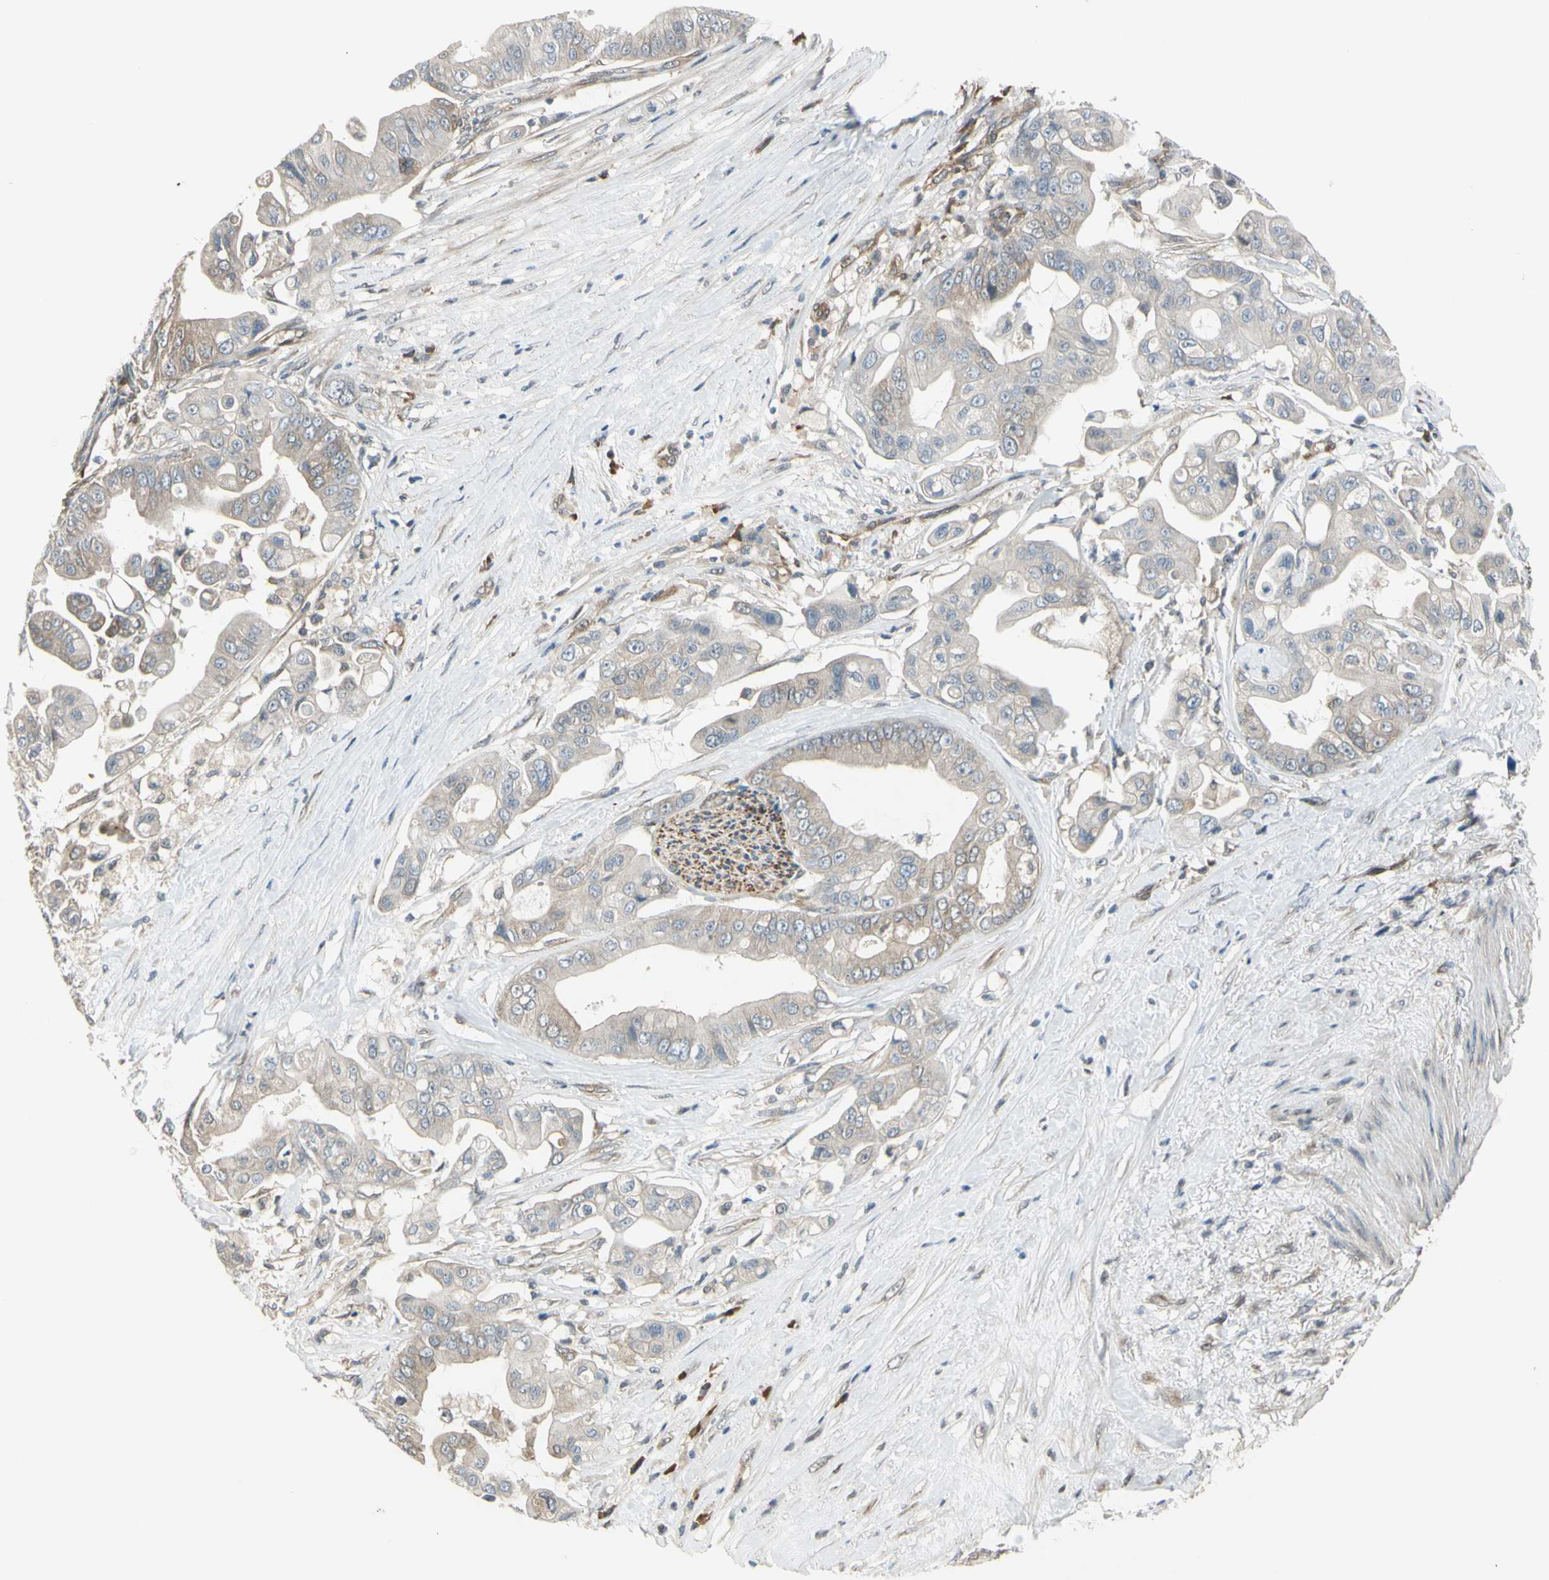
{"staining": {"intensity": "weak", "quantity": ">75%", "location": "cytoplasmic/membranous"}, "tissue": "pancreatic cancer", "cell_type": "Tumor cells", "image_type": "cancer", "snomed": [{"axis": "morphology", "description": "Adenocarcinoma, NOS"}, {"axis": "topography", "description": "Pancreas"}], "caption": "The image exhibits immunohistochemical staining of adenocarcinoma (pancreatic). There is weak cytoplasmic/membranous expression is present in approximately >75% of tumor cells.", "gene": "RASGRF1", "patient": {"sex": "female", "age": 75}}